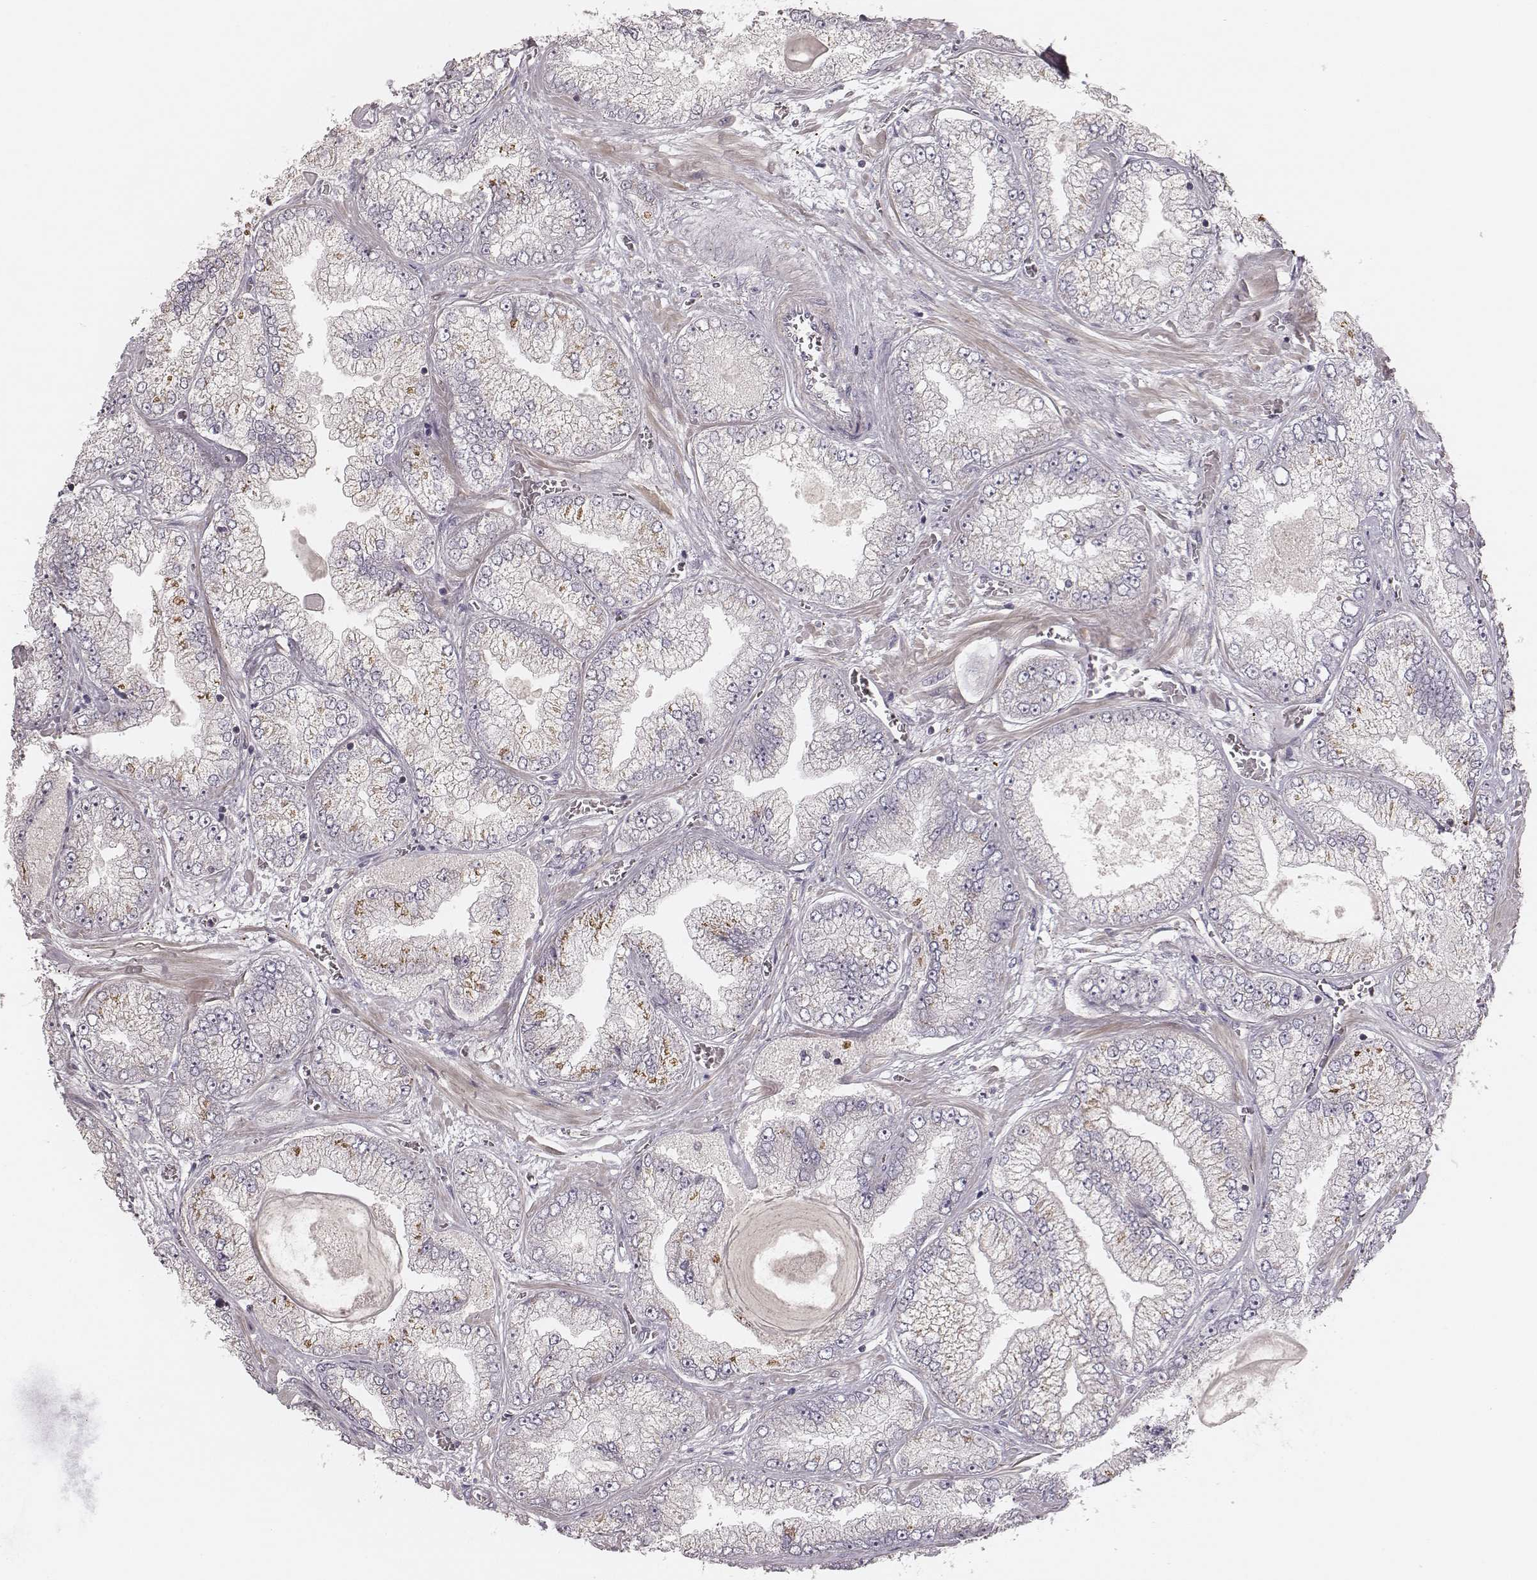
{"staining": {"intensity": "moderate", "quantity": ">75%", "location": "cytoplasmic/membranous"}, "tissue": "prostate cancer", "cell_type": "Tumor cells", "image_type": "cancer", "snomed": [{"axis": "morphology", "description": "Adenocarcinoma, Low grade"}, {"axis": "topography", "description": "Prostate"}], "caption": "Moderate cytoplasmic/membranous staining is appreciated in approximately >75% of tumor cells in prostate low-grade adenocarcinoma.", "gene": "SDCBP2", "patient": {"sex": "male", "age": 57}}